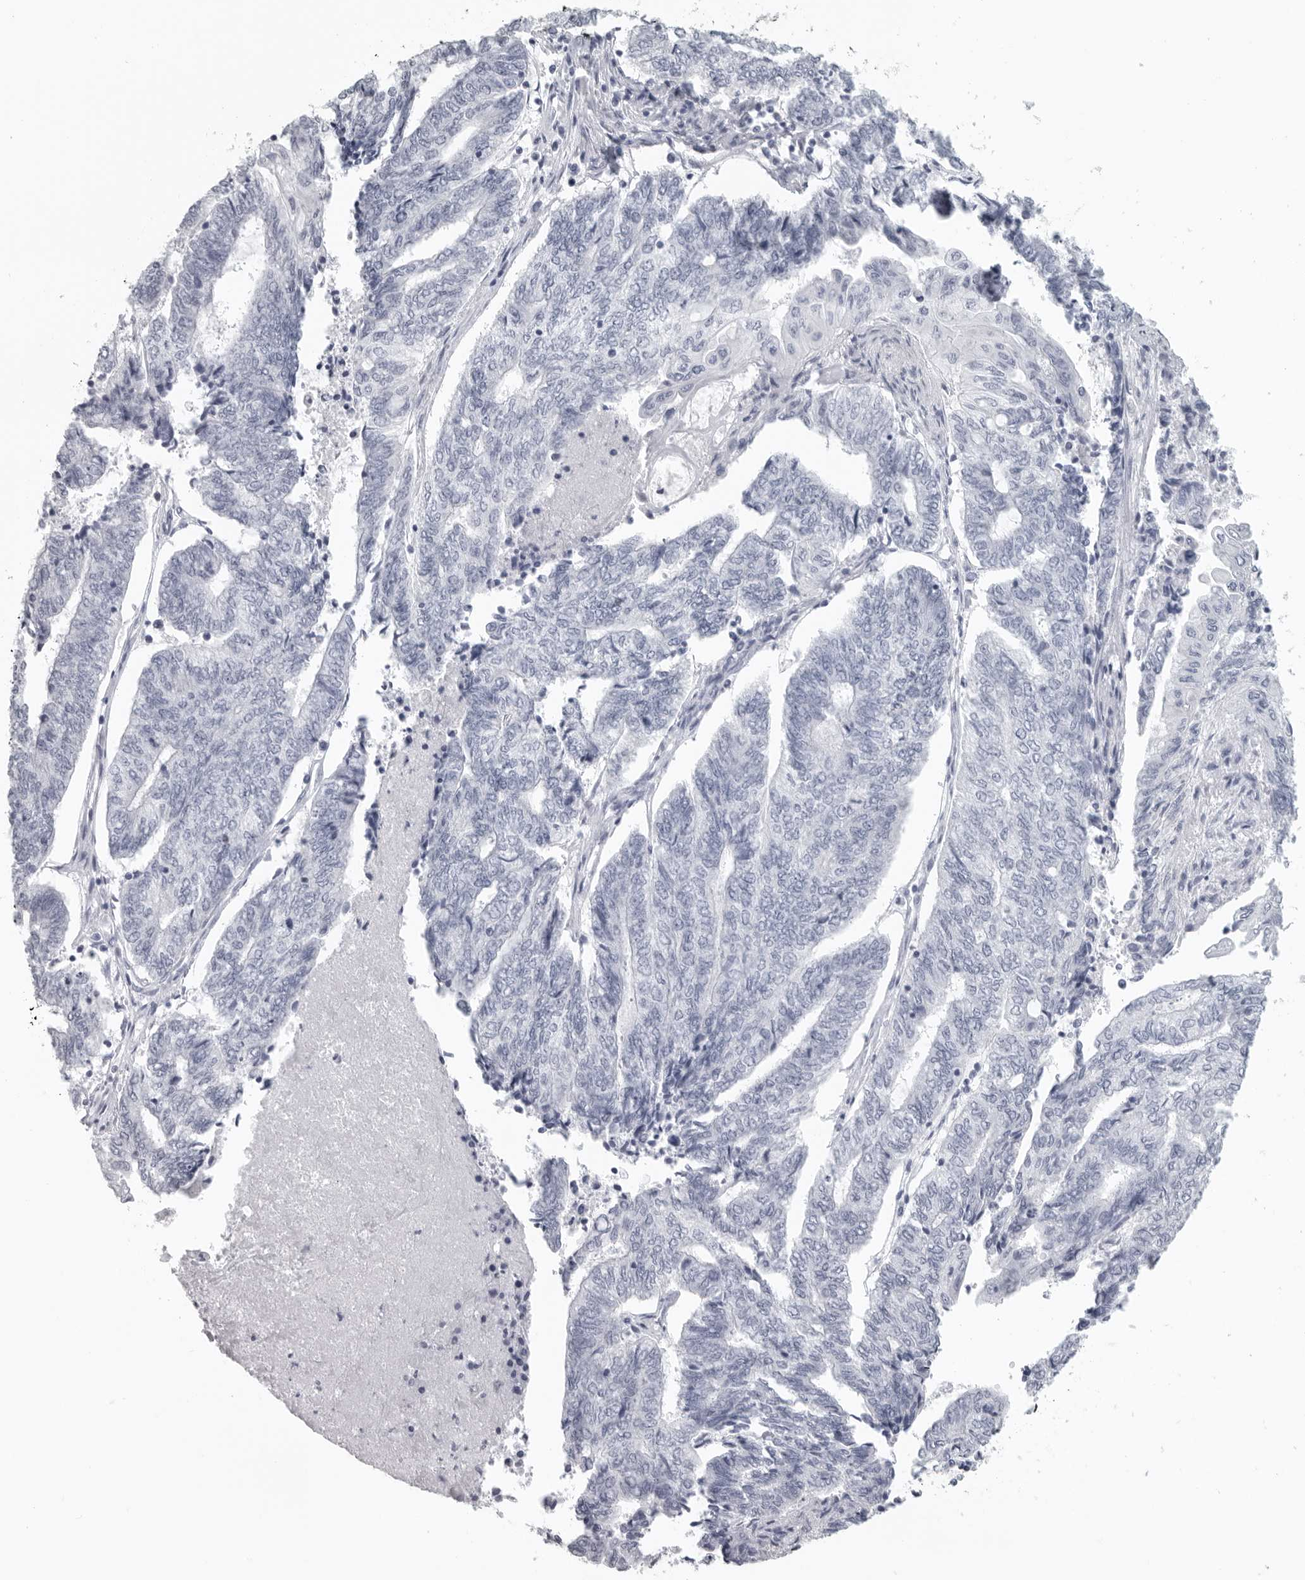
{"staining": {"intensity": "negative", "quantity": "none", "location": "none"}, "tissue": "endometrial cancer", "cell_type": "Tumor cells", "image_type": "cancer", "snomed": [{"axis": "morphology", "description": "Adenocarcinoma, NOS"}, {"axis": "topography", "description": "Uterus"}, {"axis": "topography", "description": "Endometrium"}], "caption": "A photomicrograph of human endometrial adenocarcinoma is negative for staining in tumor cells.", "gene": "SATB2", "patient": {"sex": "female", "age": 70}}